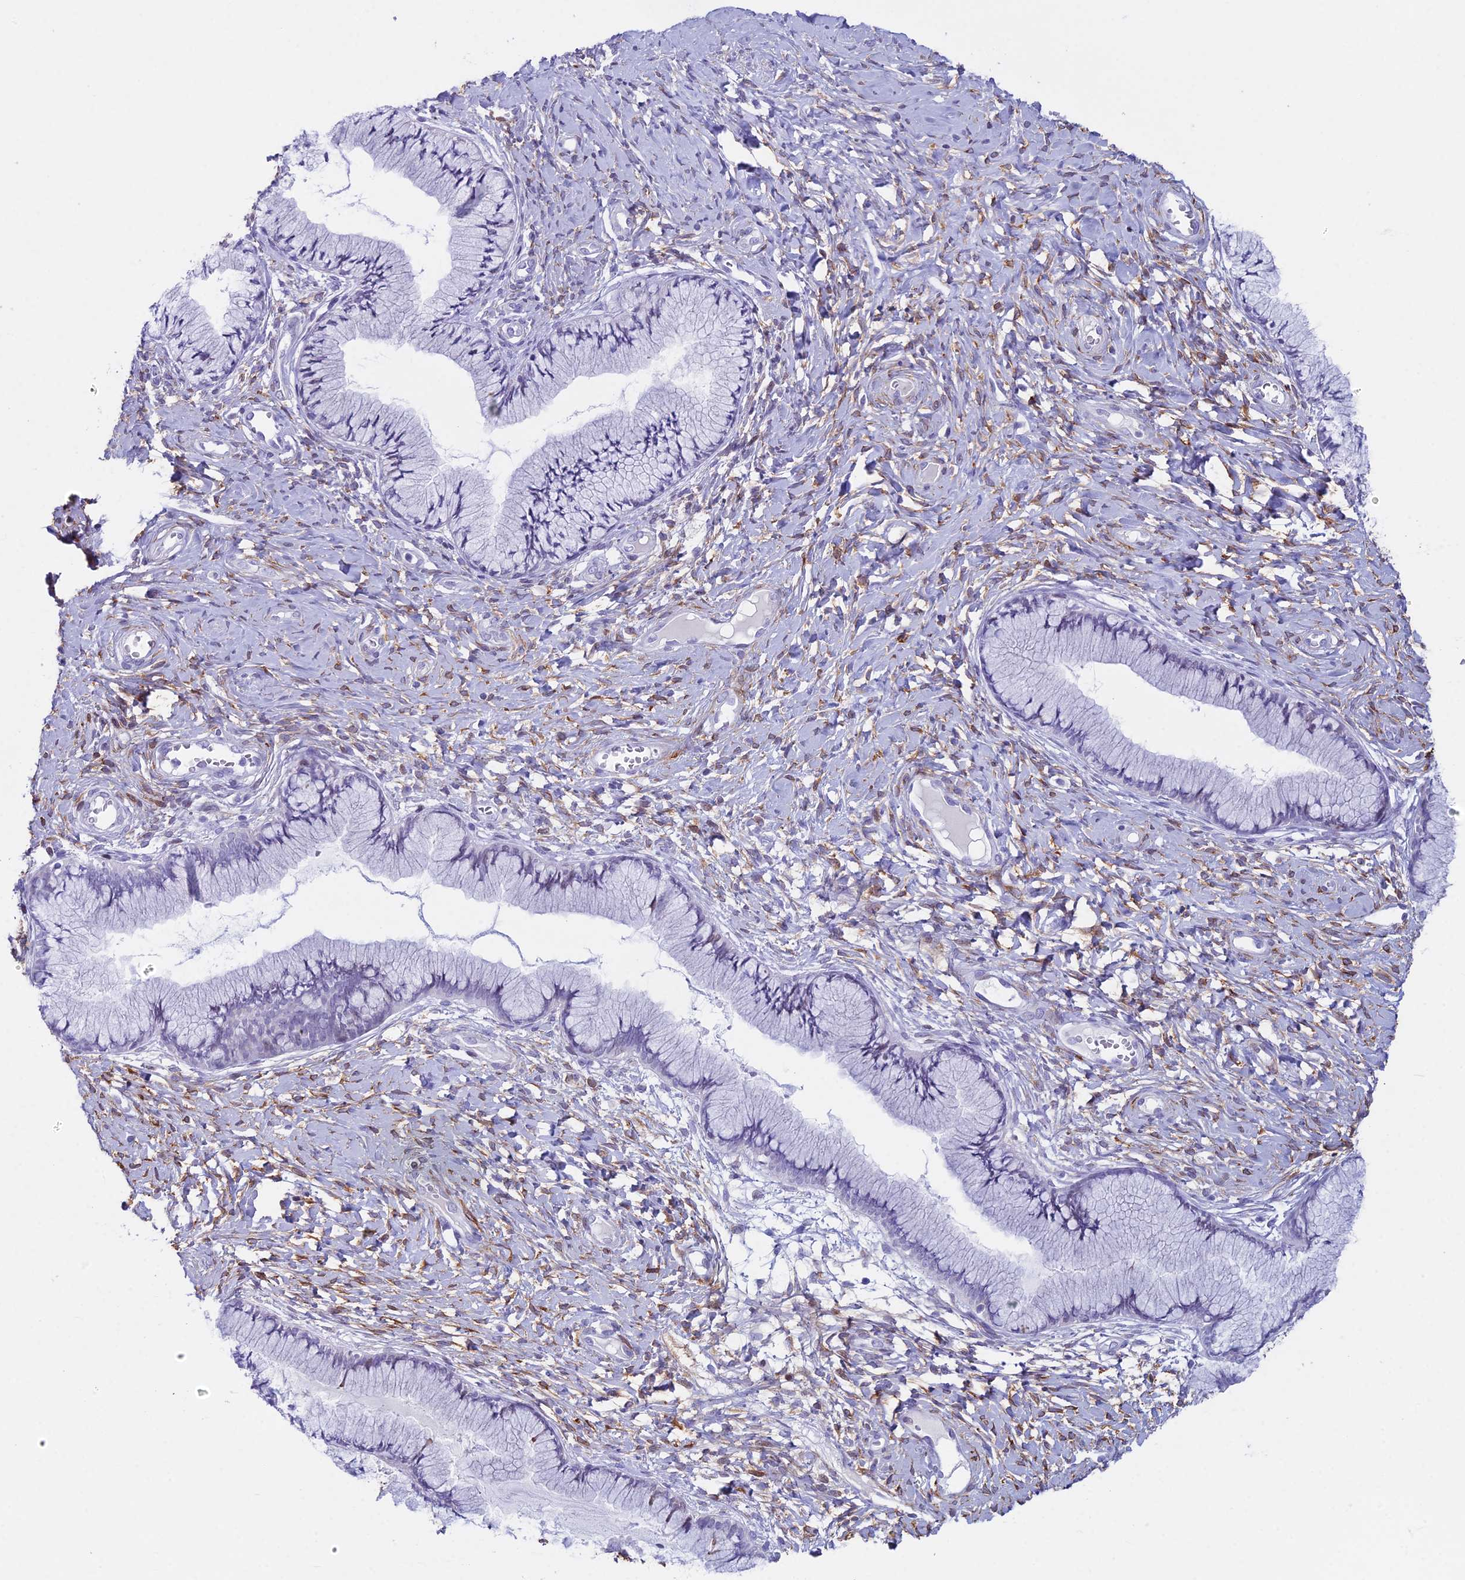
{"staining": {"intensity": "weak", "quantity": "<25%", "location": "nuclear"}, "tissue": "cervix", "cell_type": "Glandular cells", "image_type": "normal", "snomed": [{"axis": "morphology", "description": "Normal tissue, NOS"}, {"axis": "topography", "description": "Cervix"}], "caption": "The image exhibits no significant positivity in glandular cells of cervix. (DAB (3,3'-diaminobenzidine) immunohistochemistry (IHC) visualized using brightfield microscopy, high magnification).", "gene": "CC2D2A", "patient": {"sex": "female", "age": 42}}